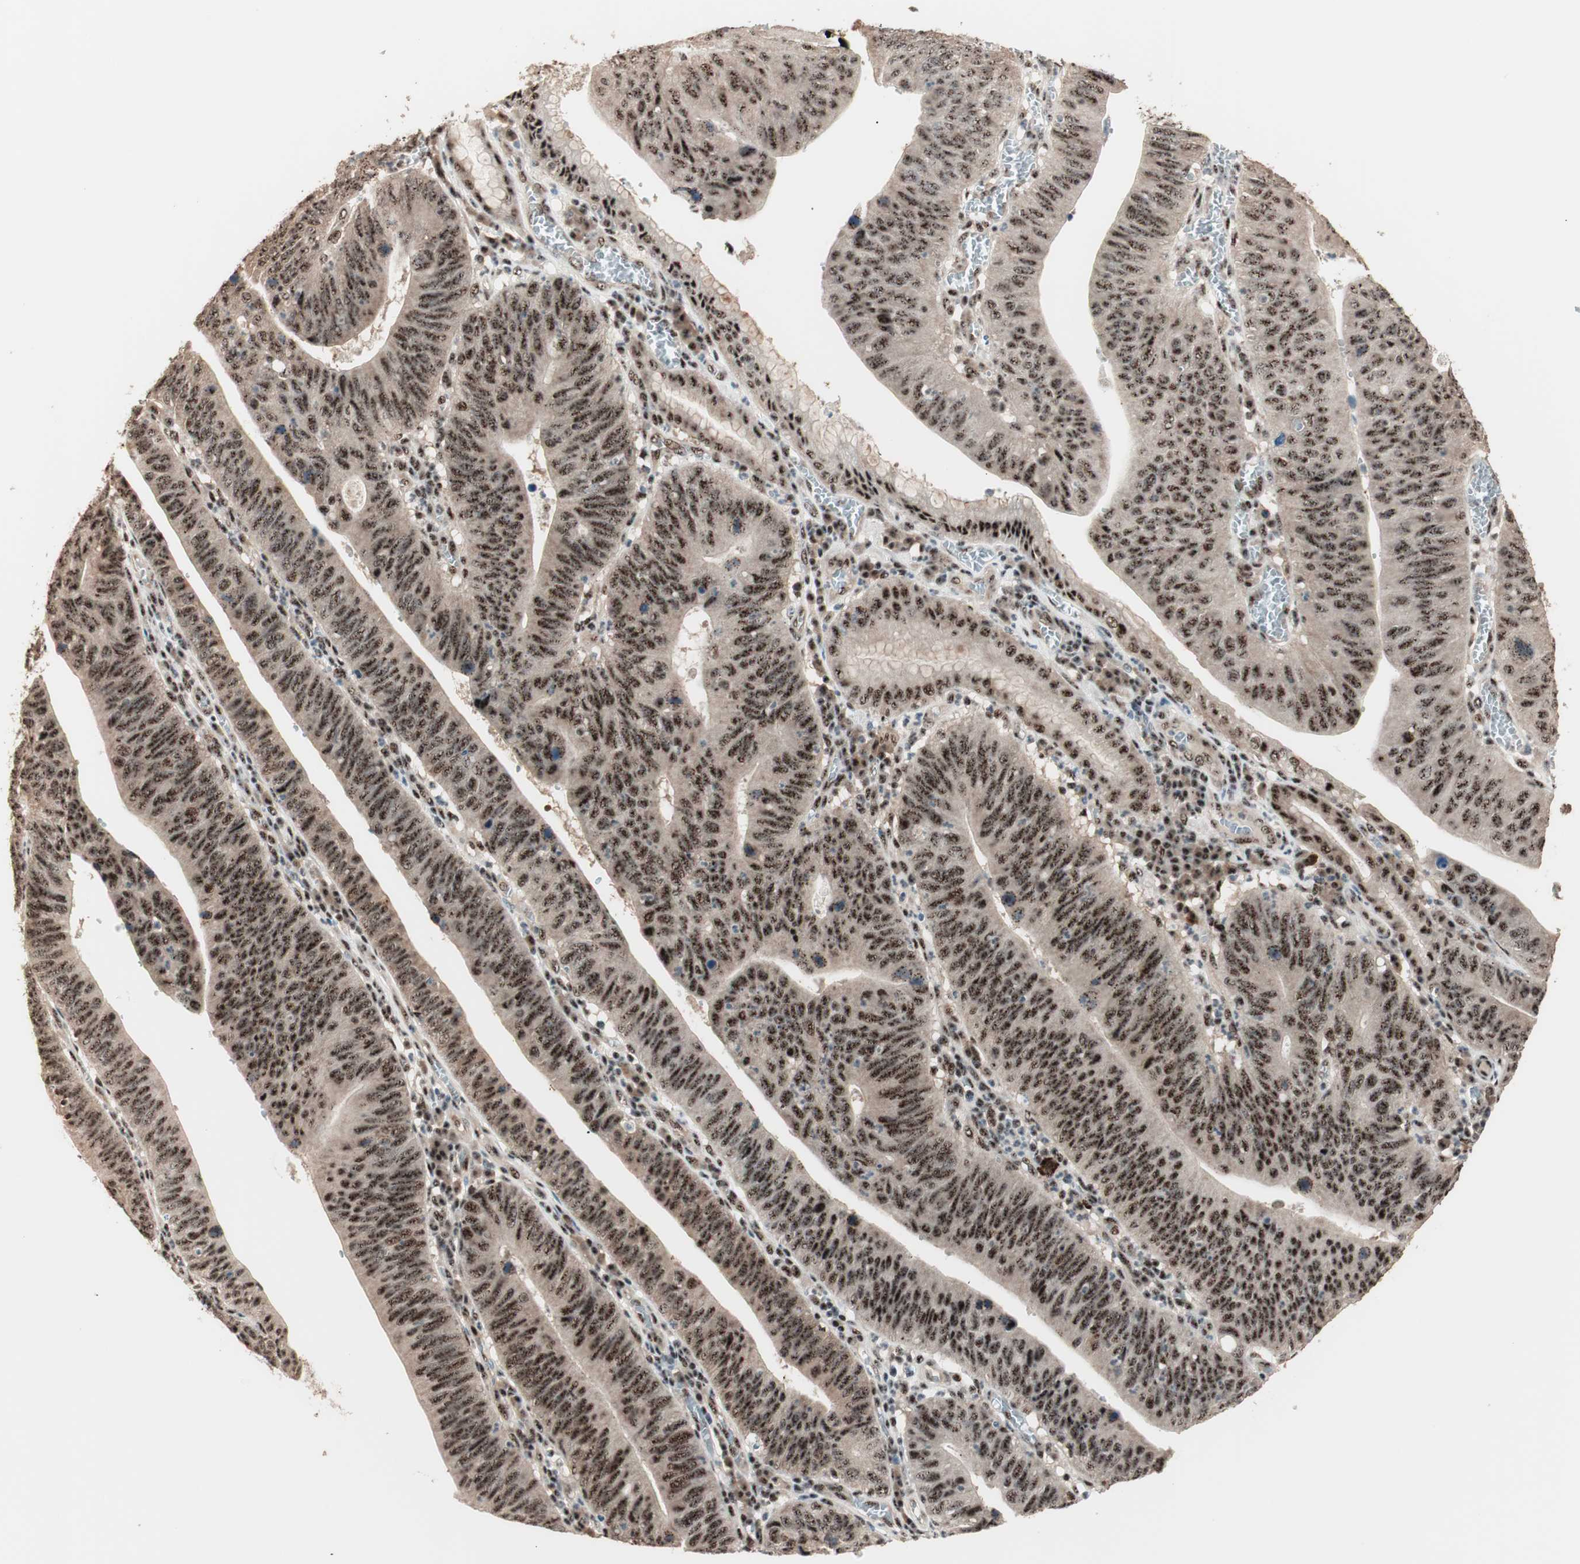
{"staining": {"intensity": "strong", "quantity": ">75%", "location": "nuclear"}, "tissue": "stomach cancer", "cell_type": "Tumor cells", "image_type": "cancer", "snomed": [{"axis": "morphology", "description": "Adenocarcinoma, NOS"}, {"axis": "topography", "description": "Stomach"}], "caption": "Immunohistochemistry (DAB) staining of human stomach cancer exhibits strong nuclear protein staining in approximately >75% of tumor cells.", "gene": "NR5A2", "patient": {"sex": "male", "age": 59}}